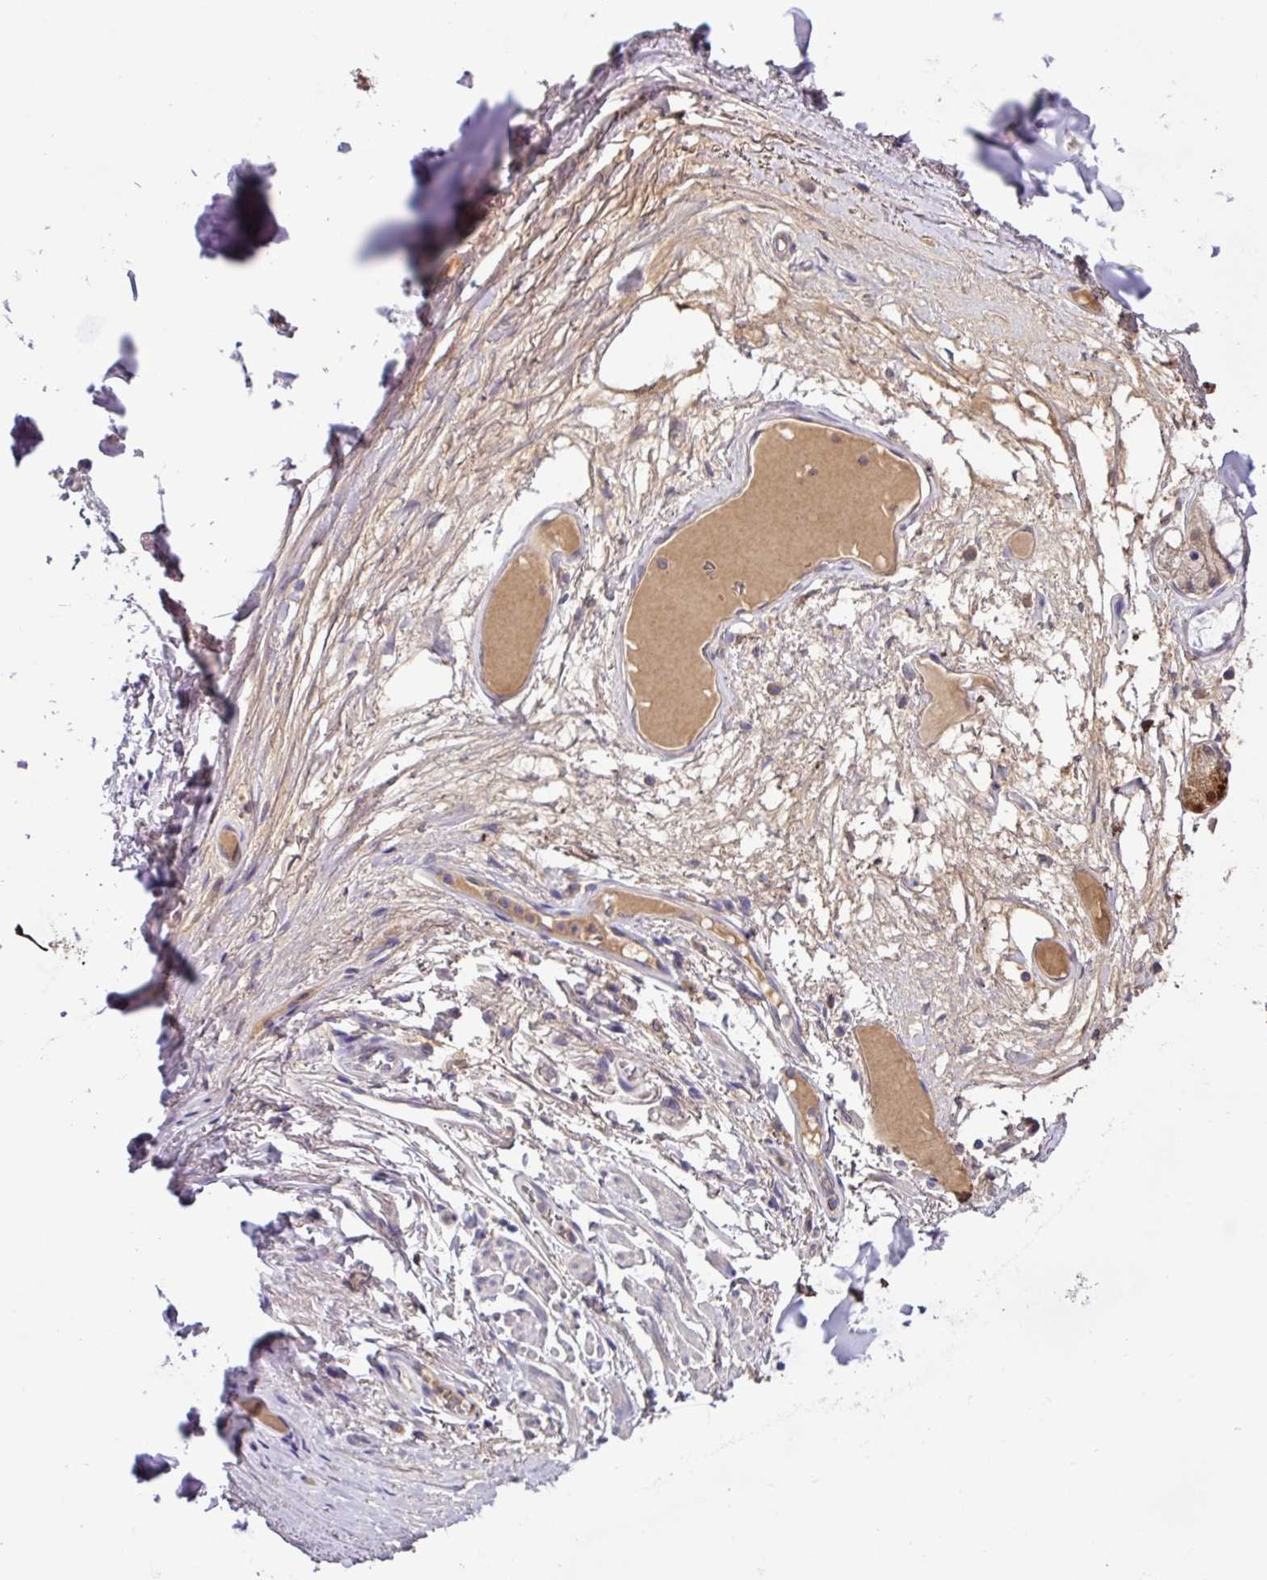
{"staining": {"intensity": "negative", "quantity": "none", "location": "none"}, "tissue": "adipose tissue", "cell_type": "Adipocytes", "image_type": "normal", "snomed": [{"axis": "morphology", "description": "Normal tissue, NOS"}, {"axis": "topography", "description": "Bronchus"}], "caption": "Adipose tissue was stained to show a protein in brown. There is no significant positivity in adipocytes. The staining is performed using DAB (3,3'-diaminobenzidine) brown chromogen with nuclei counter-stained in using hematoxylin.", "gene": "SLC5A10", "patient": {"sex": "male", "age": 70}}